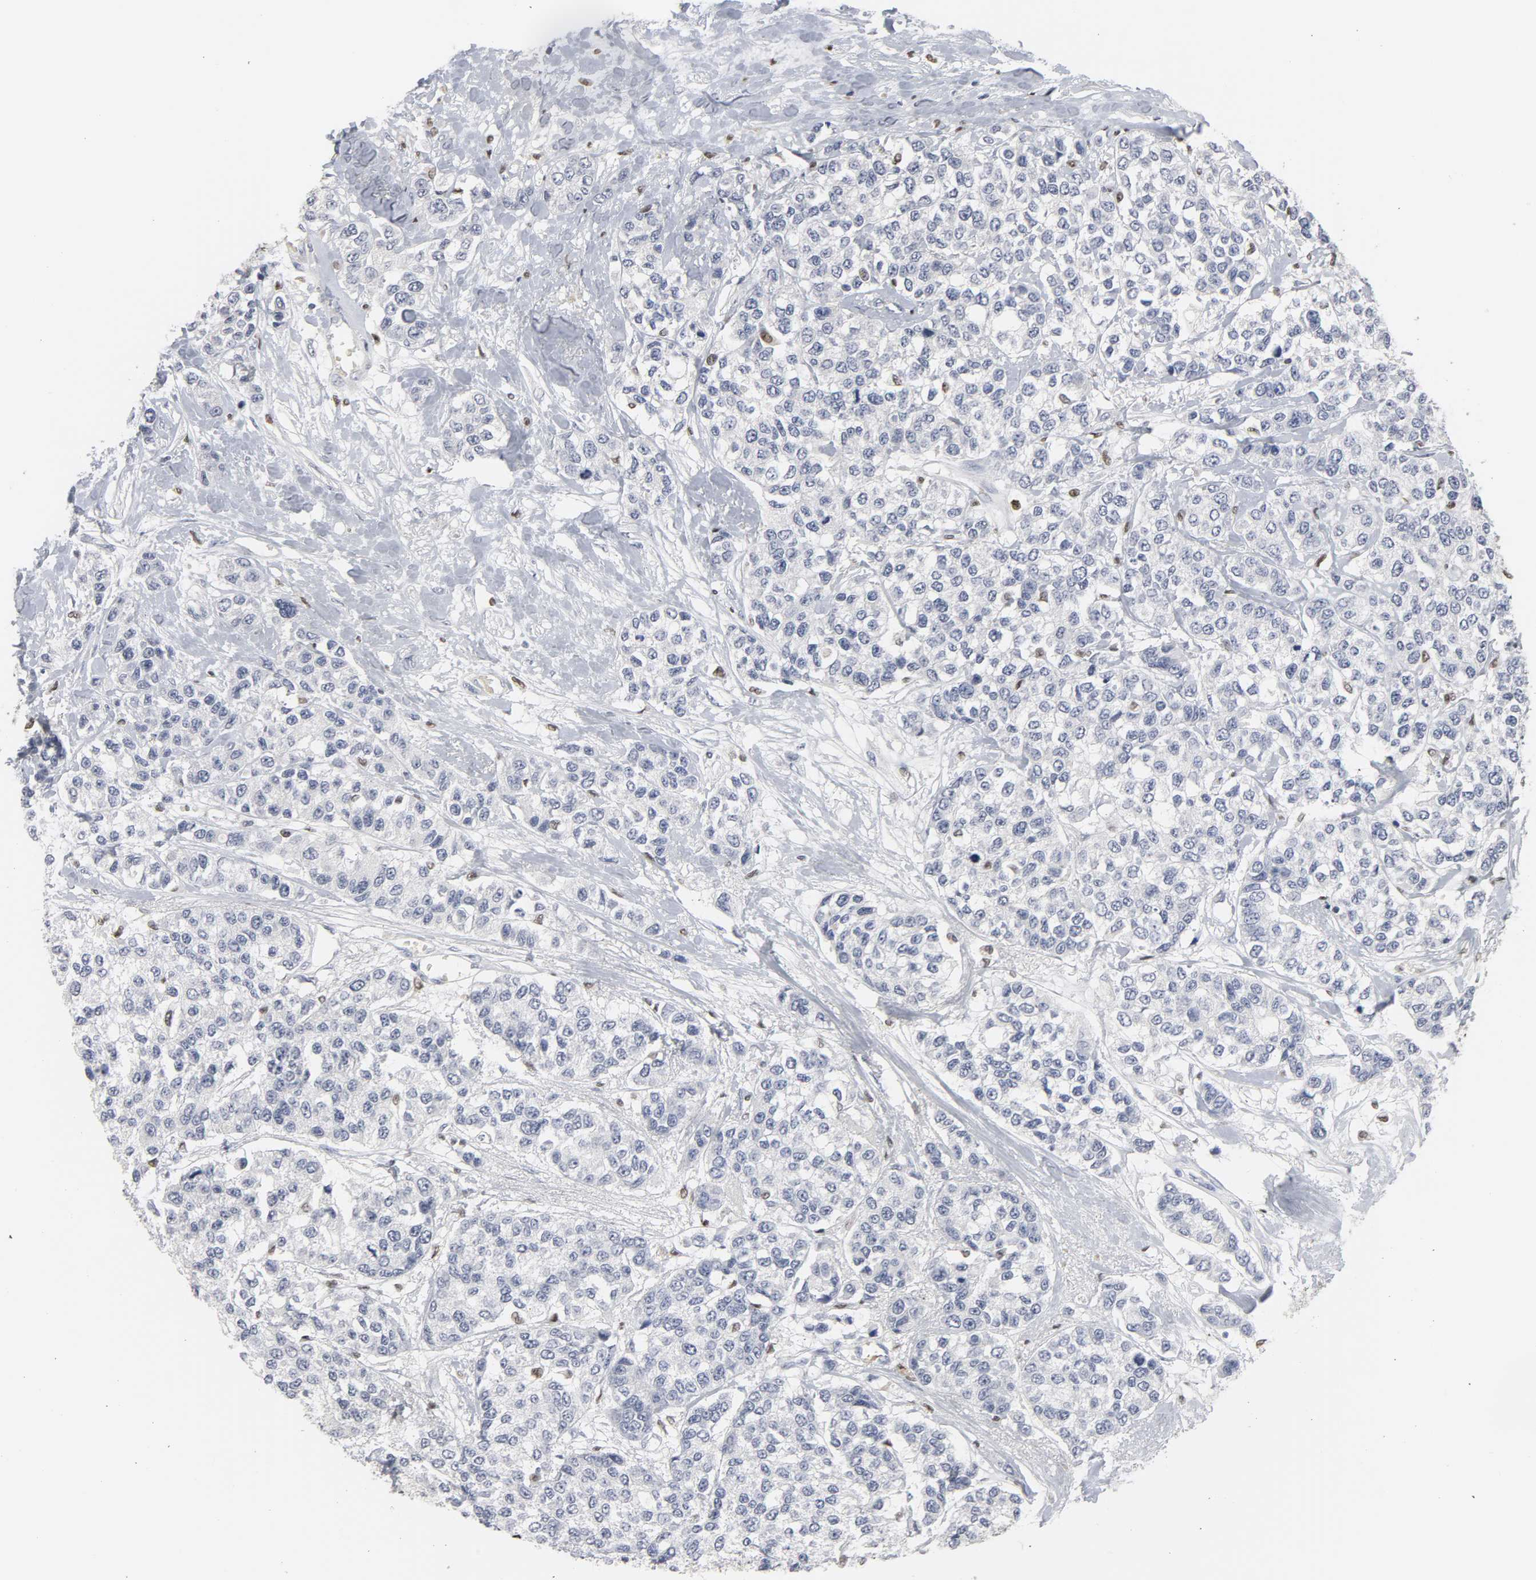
{"staining": {"intensity": "negative", "quantity": "none", "location": "none"}, "tissue": "breast cancer", "cell_type": "Tumor cells", "image_type": "cancer", "snomed": [{"axis": "morphology", "description": "Duct carcinoma"}, {"axis": "topography", "description": "Breast"}], "caption": "DAB immunohistochemical staining of breast cancer shows no significant positivity in tumor cells.", "gene": "SPI1", "patient": {"sex": "female", "age": 51}}